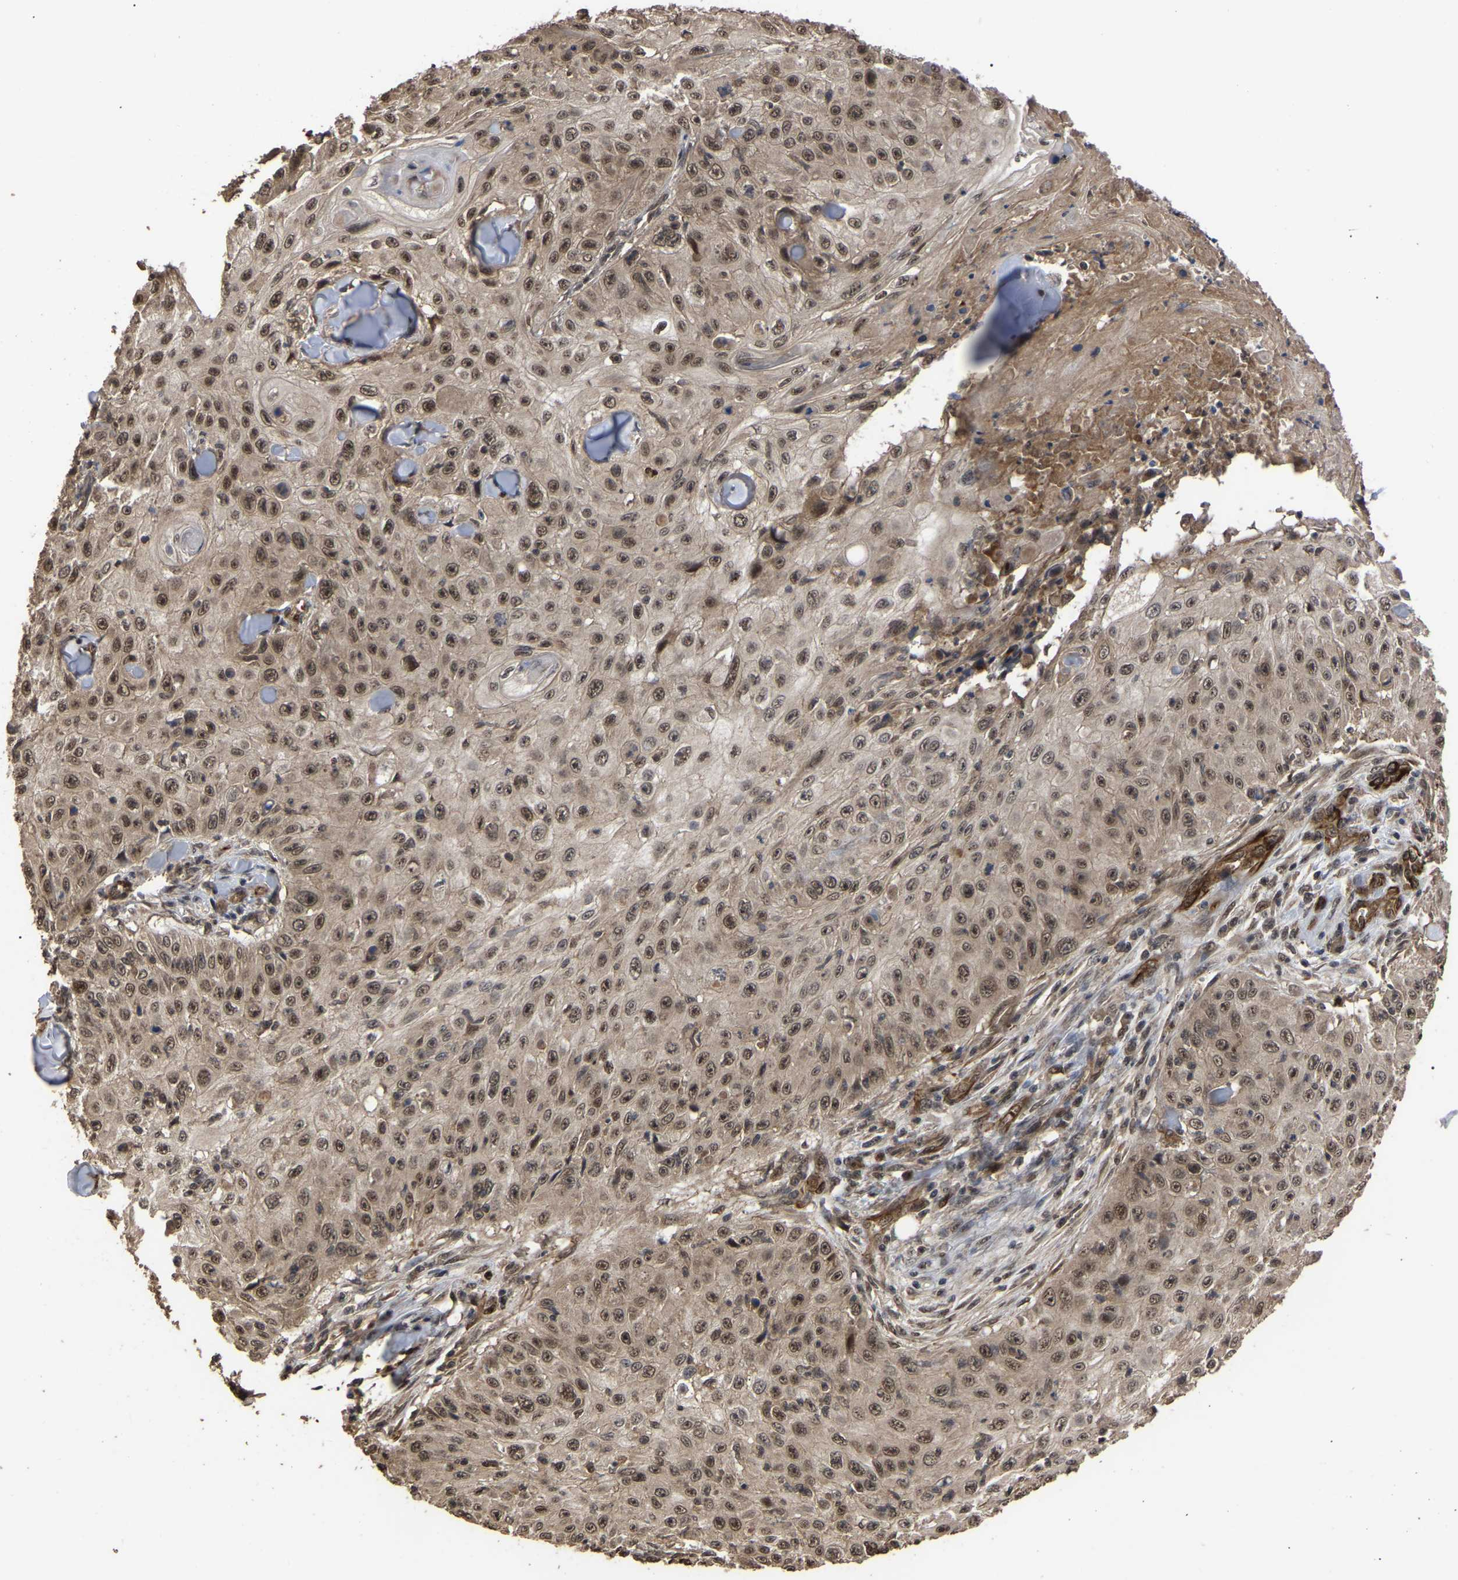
{"staining": {"intensity": "moderate", "quantity": ">75%", "location": "cytoplasmic/membranous,nuclear"}, "tissue": "skin cancer", "cell_type": "Tumor cells", "image_type": "cancer", "snomed": [{"axis": "morphology", "description": "Squamous cell carcinoma, NOS"}, {"axis": "topography", "description": "Skin"}], "caption": "High-power microscopy captured an immunohistochemistry (IHC) image of skin cancer (squamous cell carcinoma), revealing moderate cytoplasmic/membranous and nuclear staining in about >75% of tumor cells.", "gene": "FAM161B", "patient": {"sex": "male", "age": 86}}